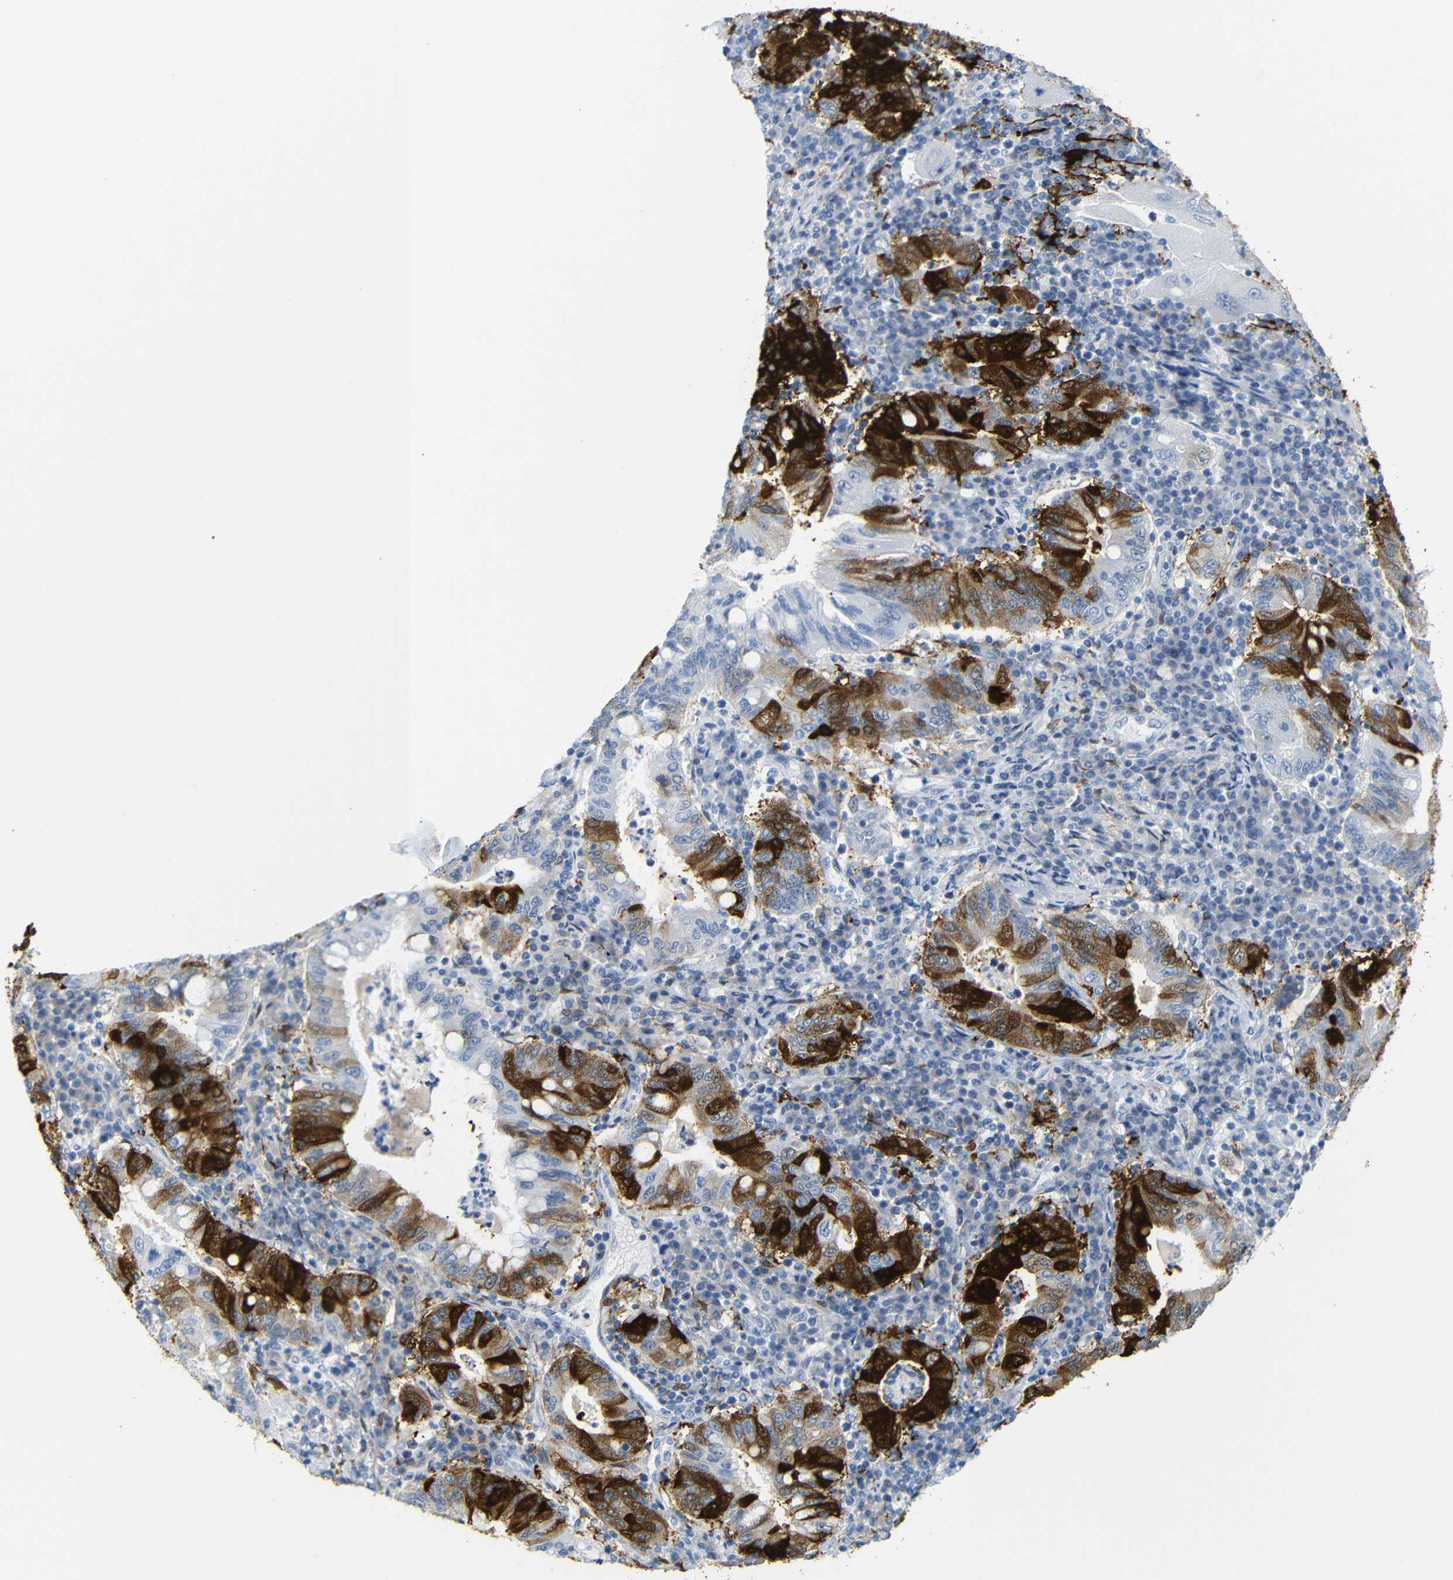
{"staining": {"intensity": "strong", "quantity": ">75%", "location": "cytoplasmic/membranous,nuclear"}, "tissue": "stomach cancer", "cell_type": "Tumor cells", "image_type": "cancer", "snomed": [{"axis": "morphology", "description": "Normal tissue, NOS"}, {"axis": "morphology", "description": "Adenocarcinoma, NOS"}, {"axis": "topography", "description": "Esophagus"}, {"axis": "topography", "description": "Stomach, upper"}, {"axis": "topography", "description": "Peripheral nerve tissue"}], "caption": "Human stomach cancer stained with a protein marker demonstrates strong staining in tumor cells.", "gene": "MT1A", "patient": {"sex": "male", "age": 62}}